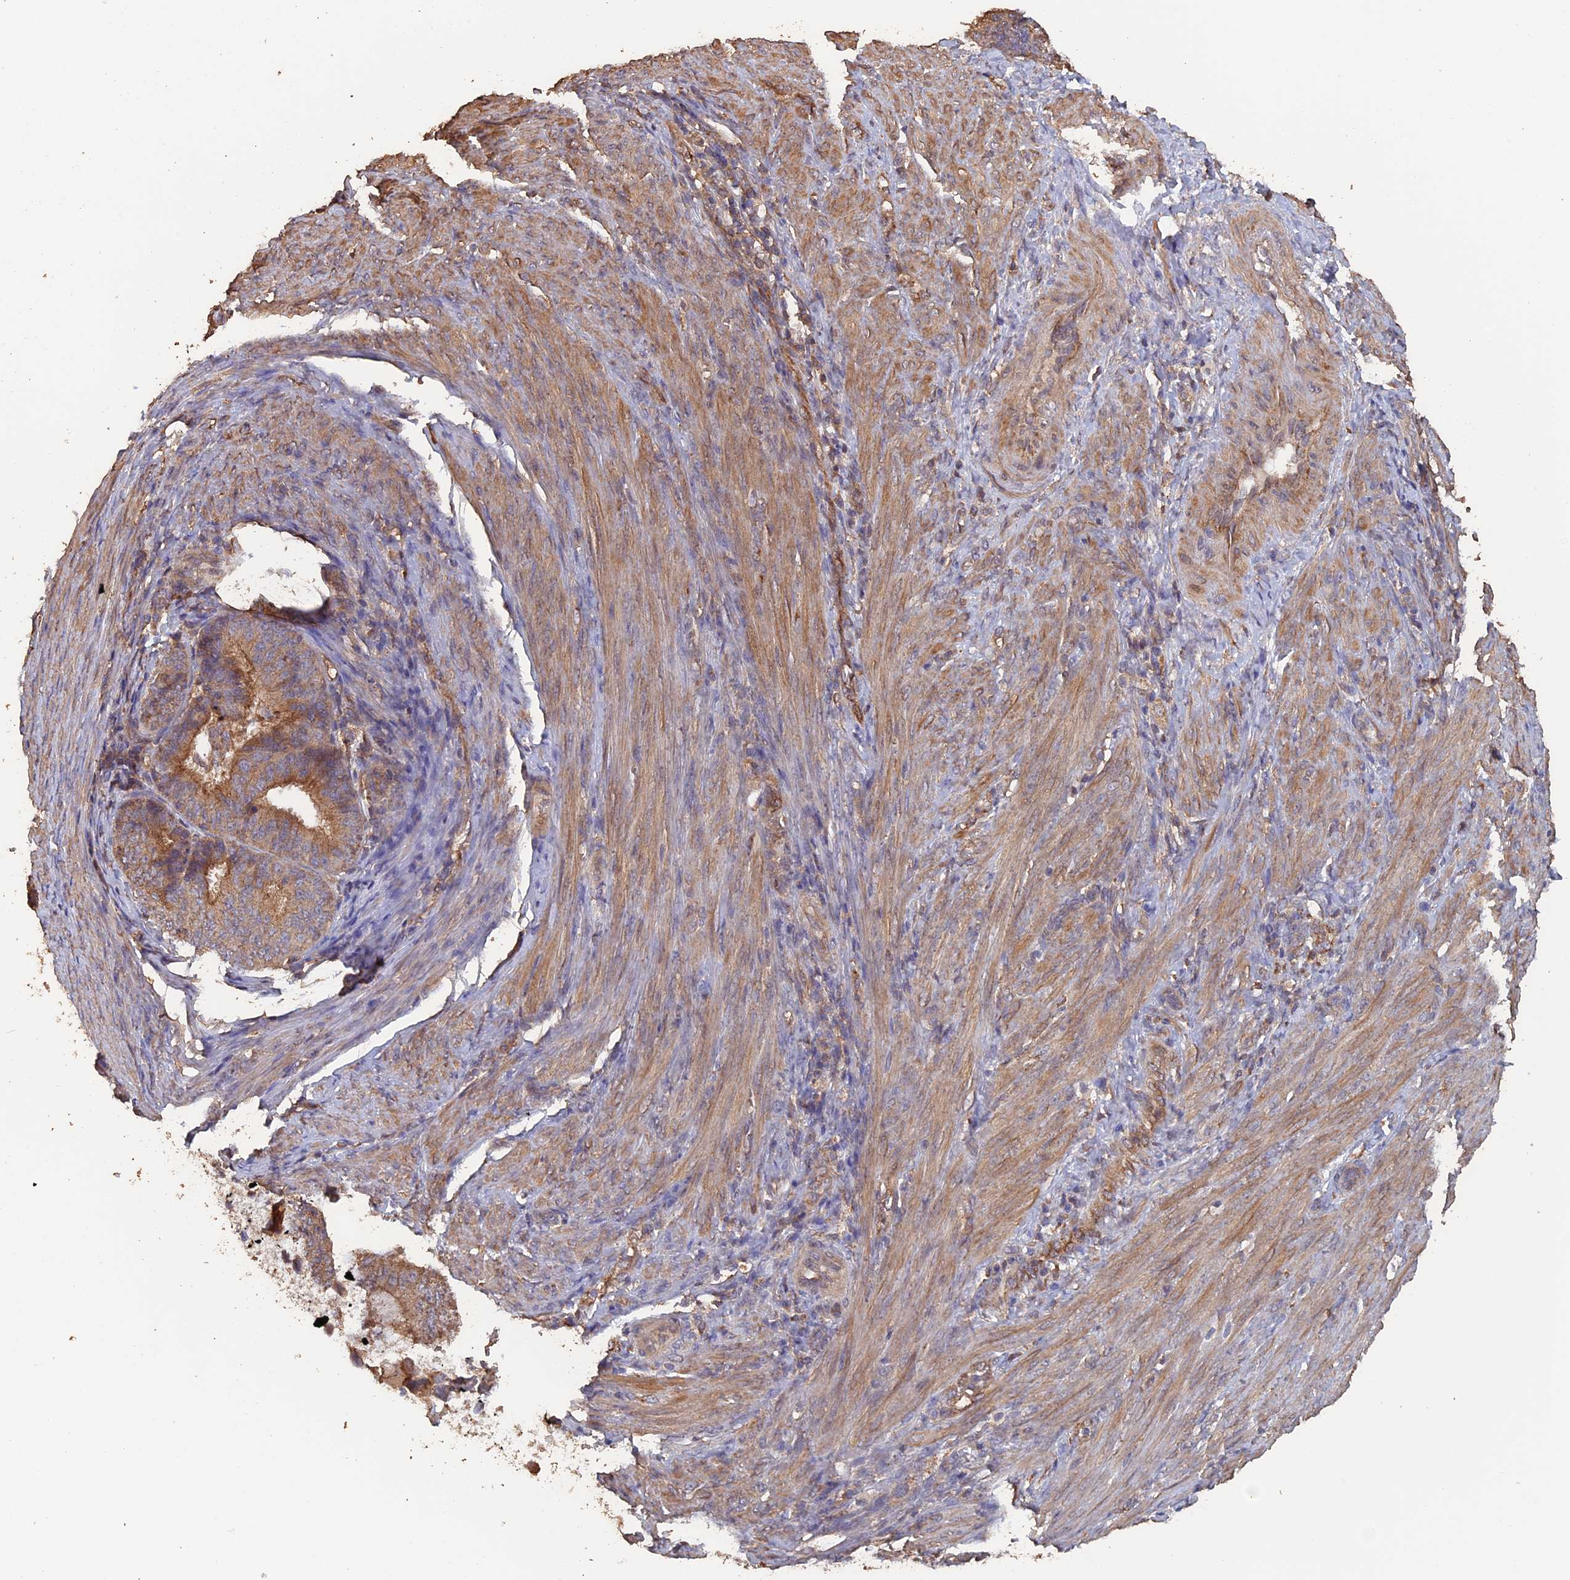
{"staining": {"intensity": "moderate", "quantity": ">75%", "location": "cytoplasmic/membranous"}, "tissue": "endometrial cancer", "cell_type": "Tumor cells", "image_type": "cancer", "snomed": [{"axis": "morphology", "description": "Adenocarcinoma, NOS"}, {"axis": "topography", "description": "Endometrium"}], "caption": "Endometrial cancer stained with DAB immunohistochemistry (IHC) demonstrates medium levels of moderate cytoplasmic/membranous expression in approximately >75% of tumor cells.", "gene": "PIGQ", "patient": {"sex": "female", "age": 51}}